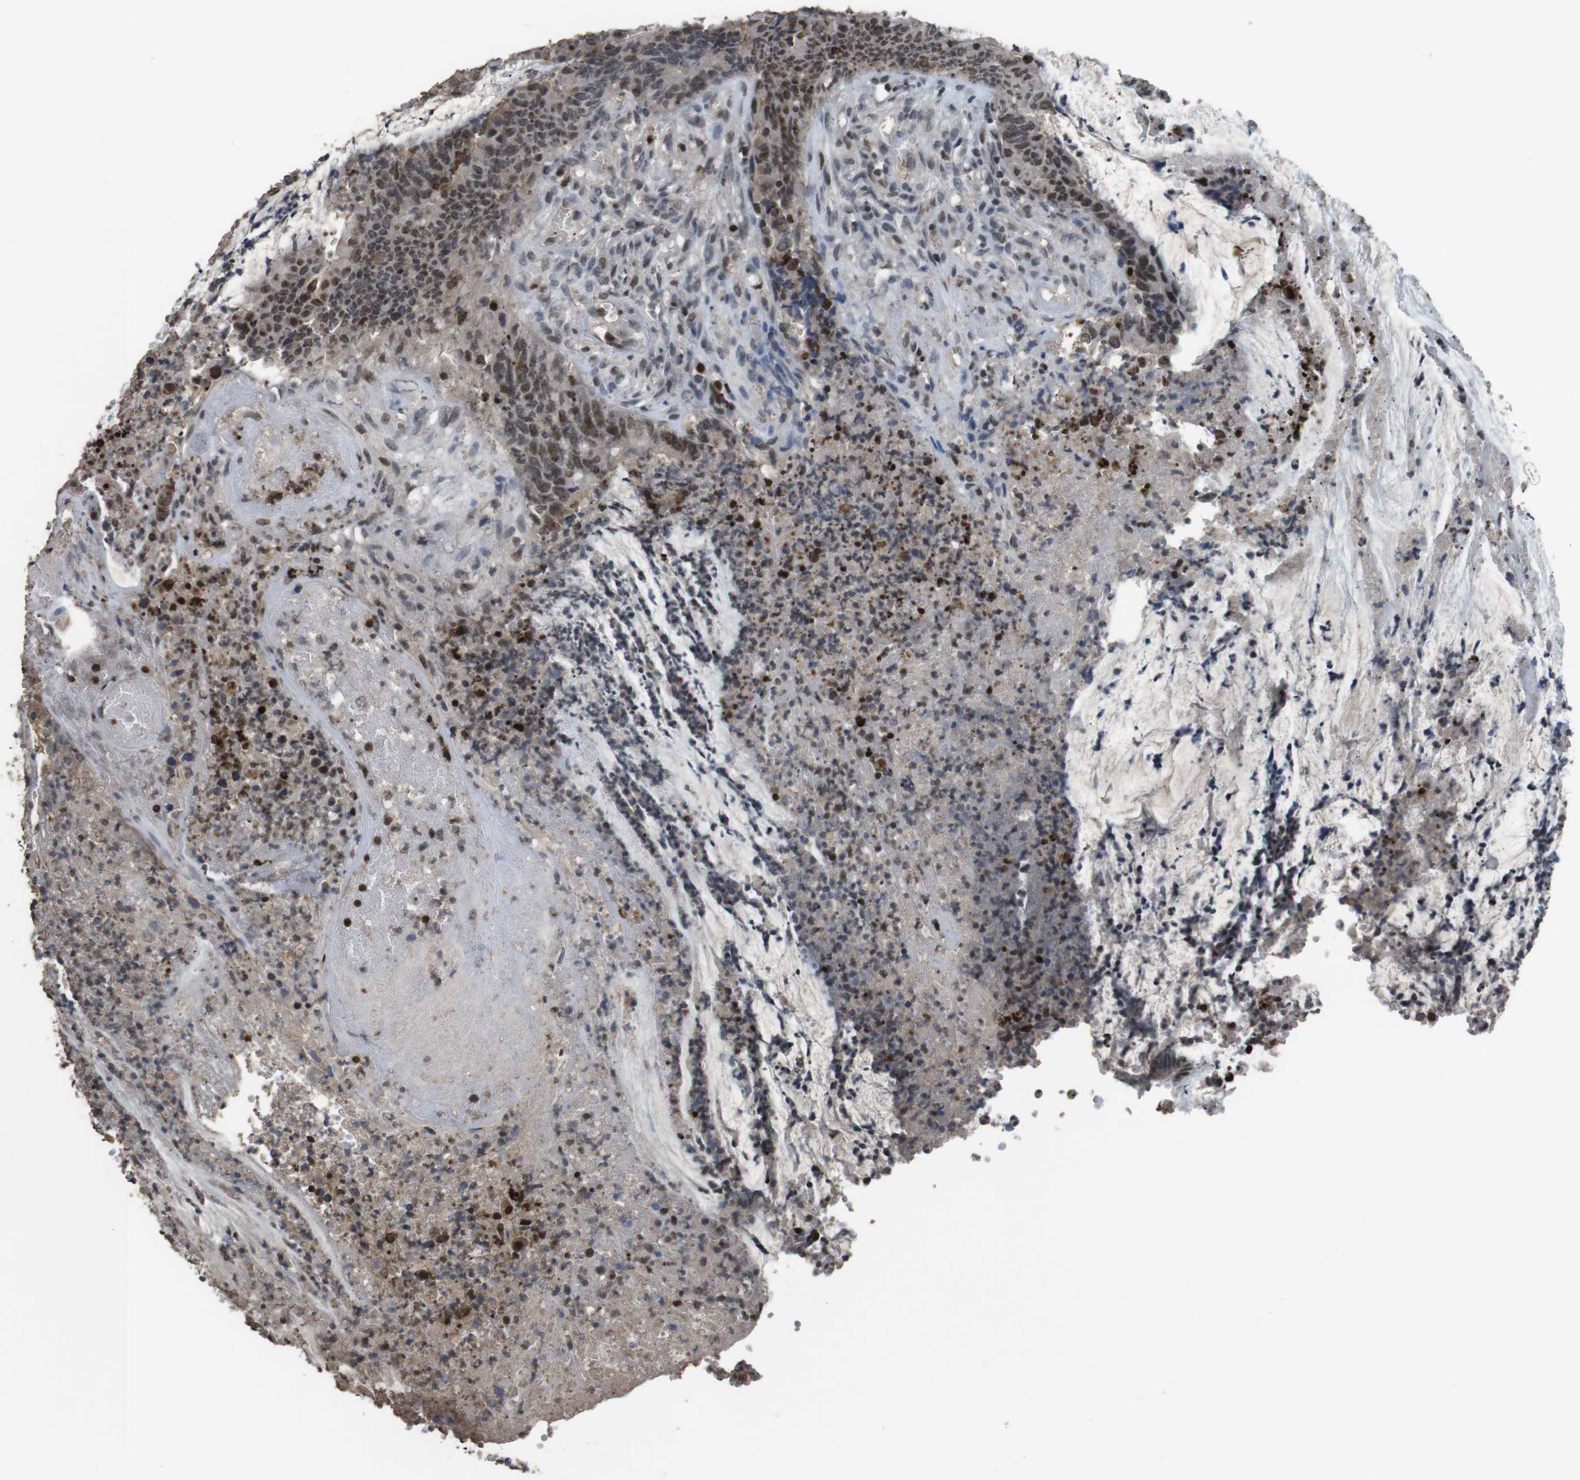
{"staining": {"intensity": "strong", "quantity": ">75%", "location": "nuclear"}, "tissue": "colorectal cancer", "cell_type": "Tumor cells", "image_type": "cancer", "snomed": [{"axis": "morphology", "description": "Adenocarcinoma, NOS"}, {"axis": "topography", "description": "Rectum"}], "caption": "Adenocarcinoma (colorectal) stained with IHC exhibits strong nuclear expression in approximately >75% of tumor cells.", "gene": "SUB1", "patient": {"sex": "female", "age": 66}}